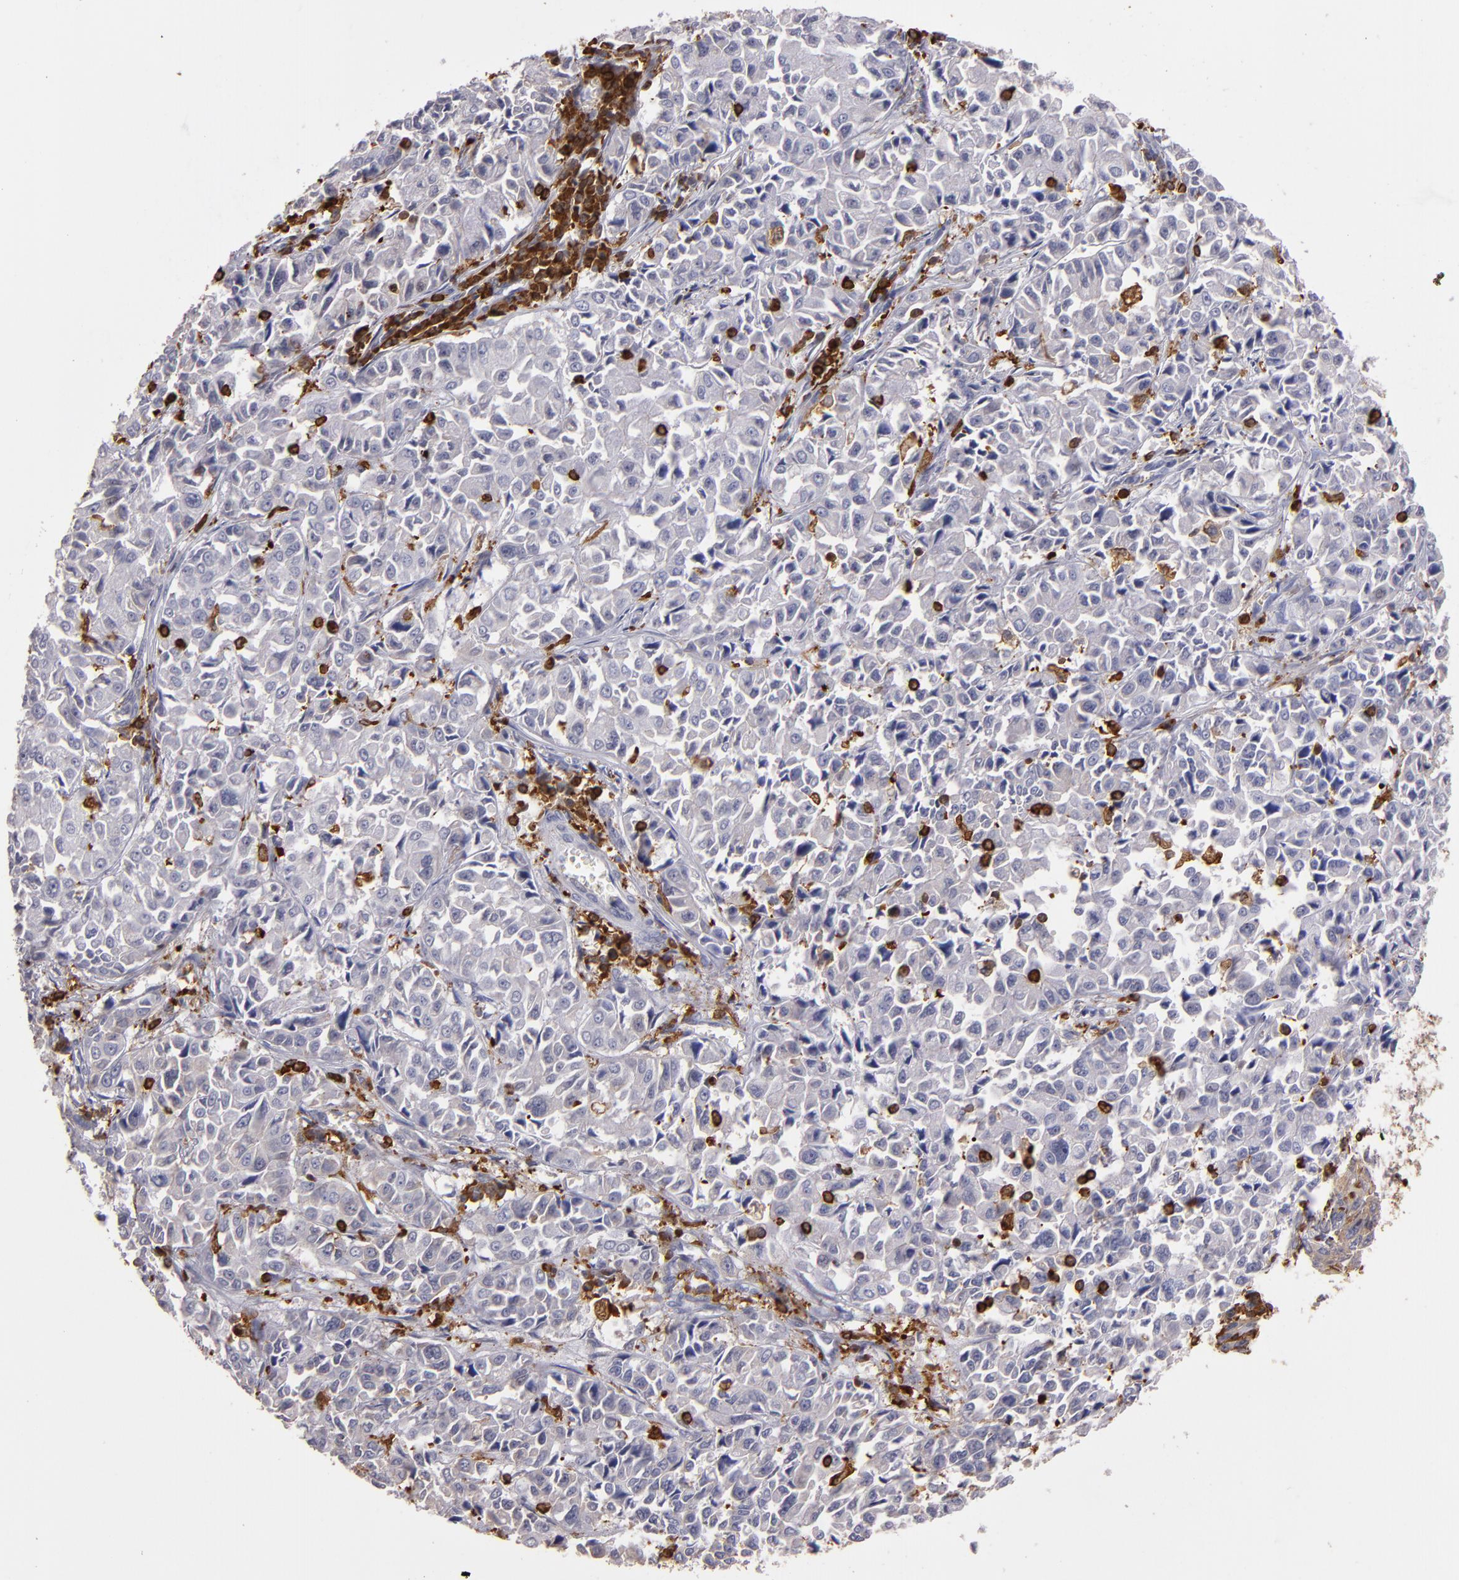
{"staining": {"intensity": "weak", "quantity": "<25%", "location": "cytoplasmic/membranous"}, "tissue": "pancreatic cancer", "cell_type": "Tumor cells", "image_type": "cancer", "snomed": [{"axis": "morphology", "description": "Adenocarcinoma, NOS"}, {"axis": "topography", "description": "Pancreas"}], "caption": "Tumor cells are negative for protein expression in human pancreatic adenocarcinoma. The staining is performed using DAB brown chromogen with nuclei counter-stained in using hematoxylin.", "gene": "WAS", "patient": {"sex": "female", "age": 52}}